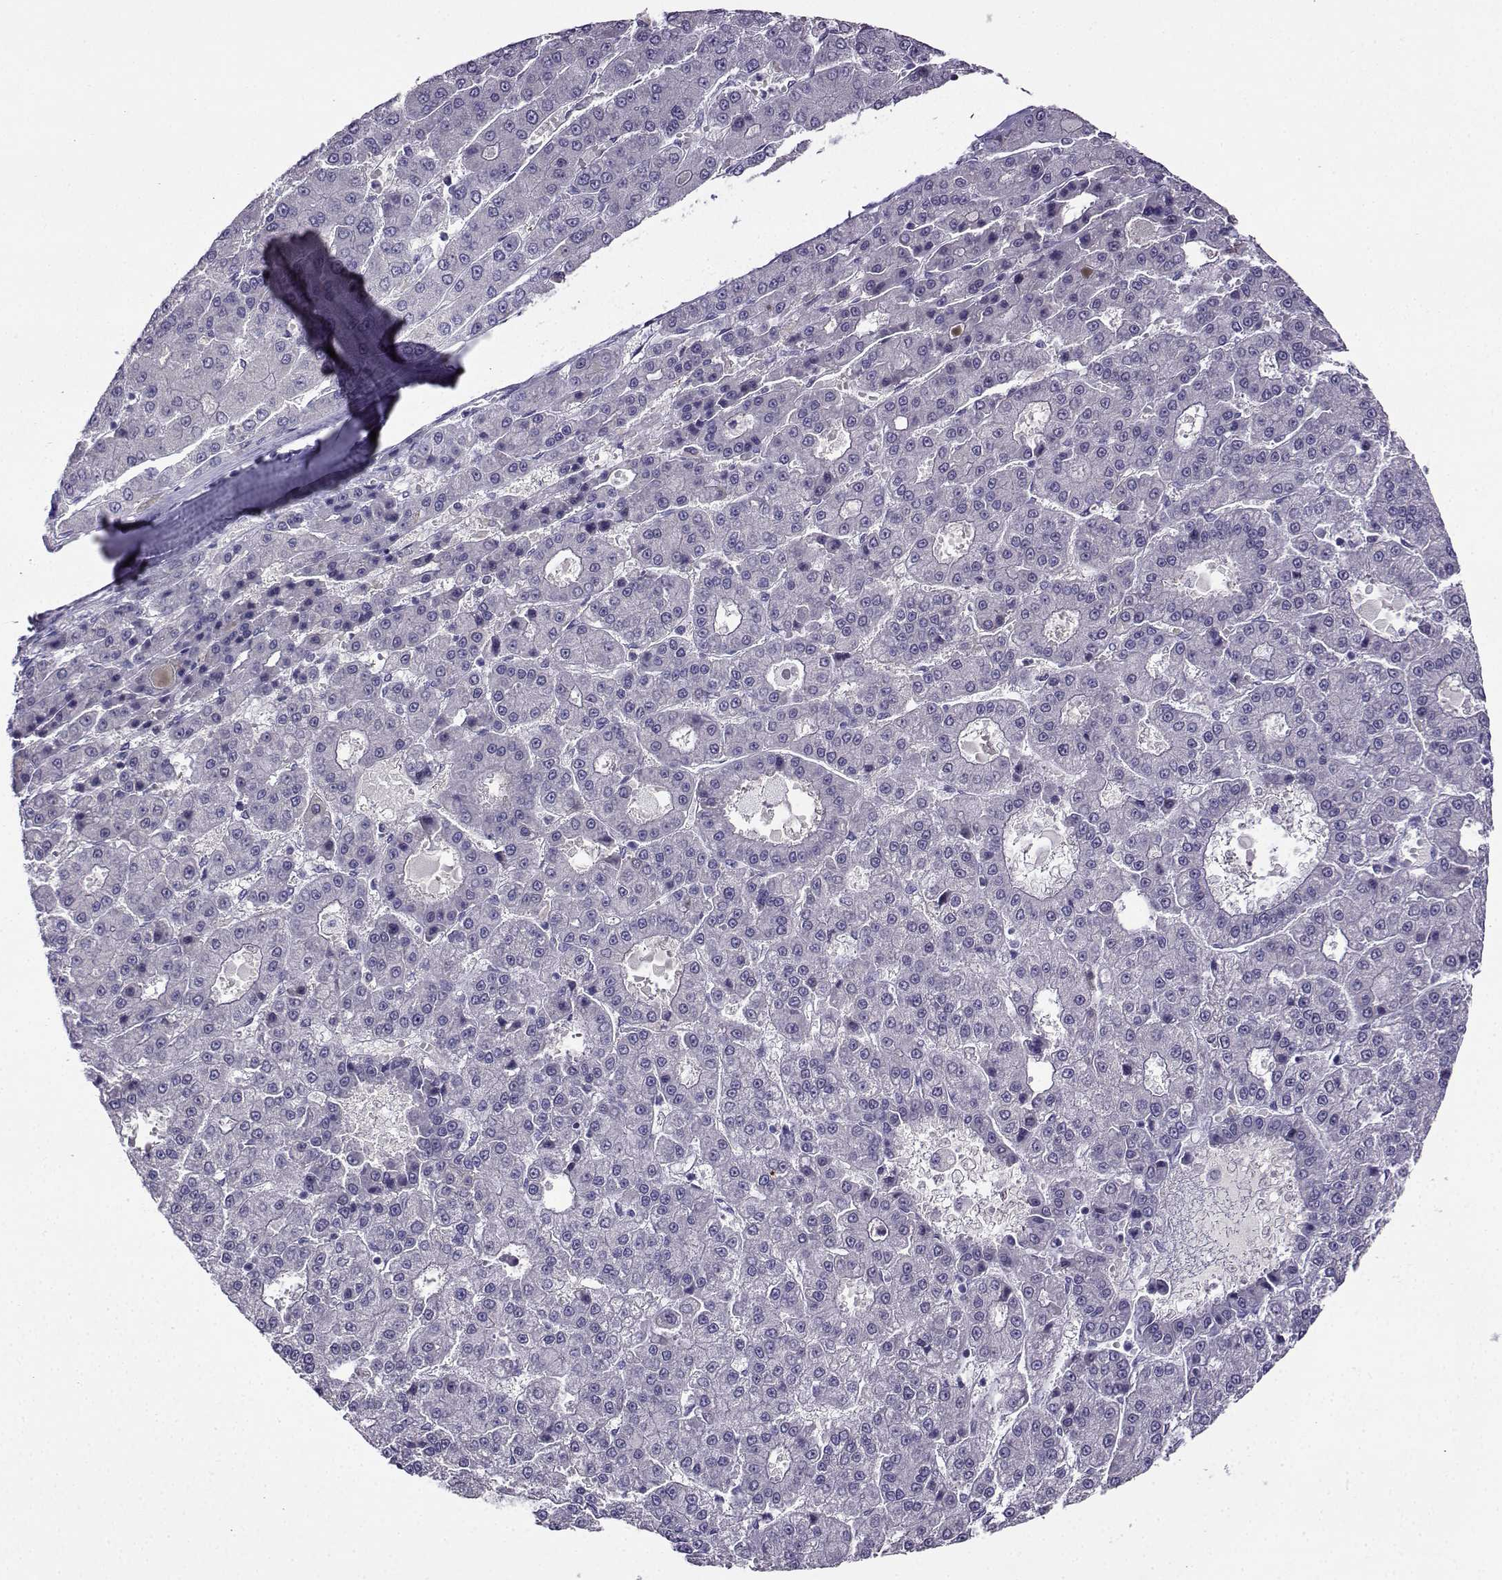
{"staining": {"intensity": "negative", "quantity": "none", "location": "none"}, "tissue": "liver cancer", "cell_type": "Tumor cells", "image_type": "cancer", "snomed": [{"axis": "morphology", "description": "Carcinoma, Hepatocellular, NOS"}, {"axis": "topography", "description": "Liver"}], "caption": "An immunohistochemistry micrograph of liver hepatocellular carcinoma is shown. There is no staining in tumor cells of liver hepatocellular carcinoma.", "gene": "LINGO1", "patient": {"sex": "male", "age": 70}}